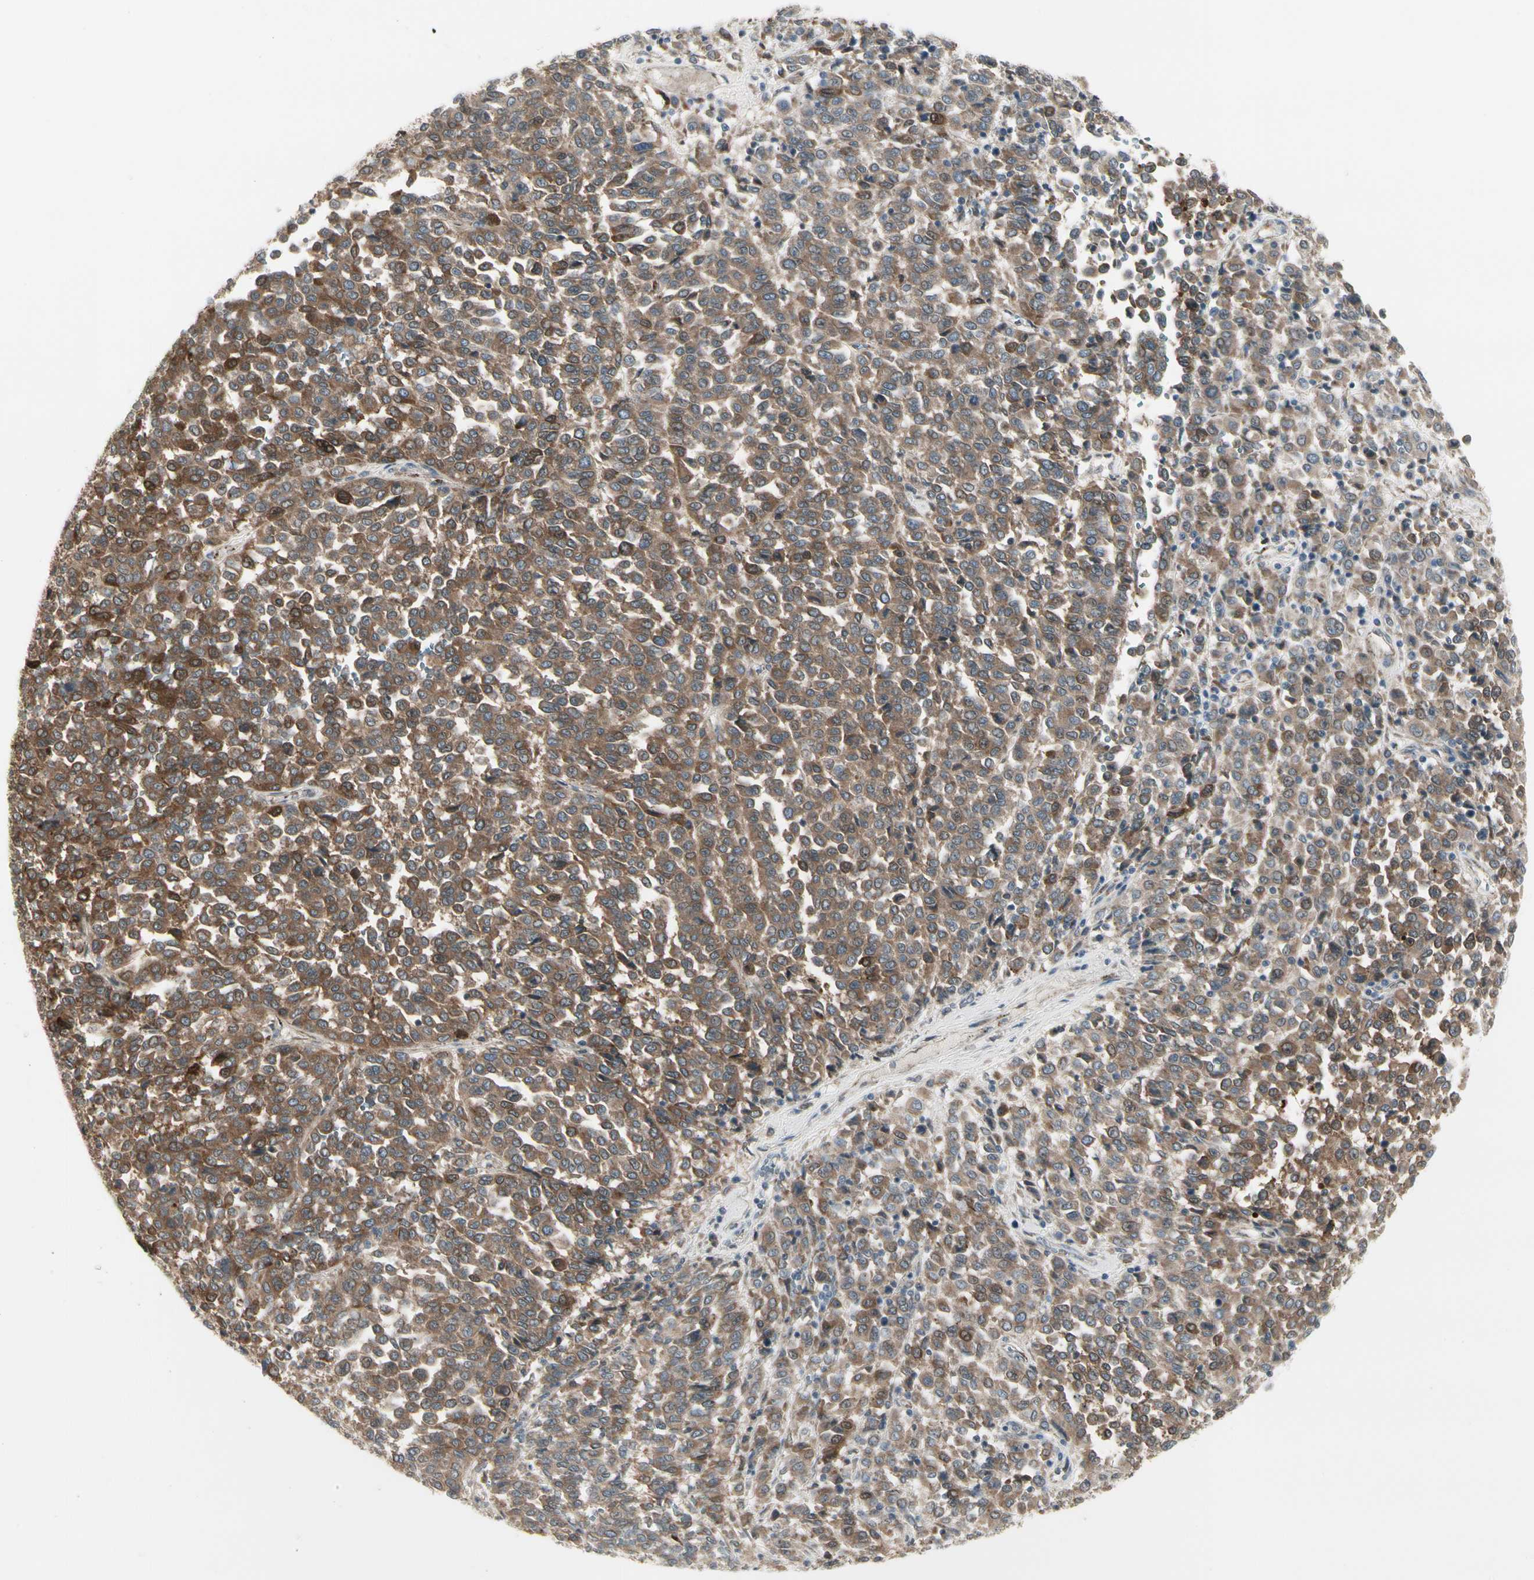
{"staining": {"intensity": "moderate", "quantity": ">75%", "location": "cytoplasmic/membranous"}, "tissue": "melanoma", "cell_type": "Tumor cells", "image_type": "cancer", "snomed": [{"axis": "morphology", "description": "Malignant melanoma, Metastatic site"}, {"axis": "topography", "description": "Pancreas"}], "caption": "Immunohistochemistry micrograph of human melanoma stained for a protein (brown), which exhibits medium levels of moderate cytoplasmic/membranous expression in about >75% of tumor cells.", "gene": "GRN", "patient": {"sex": "female", "age": 30}}